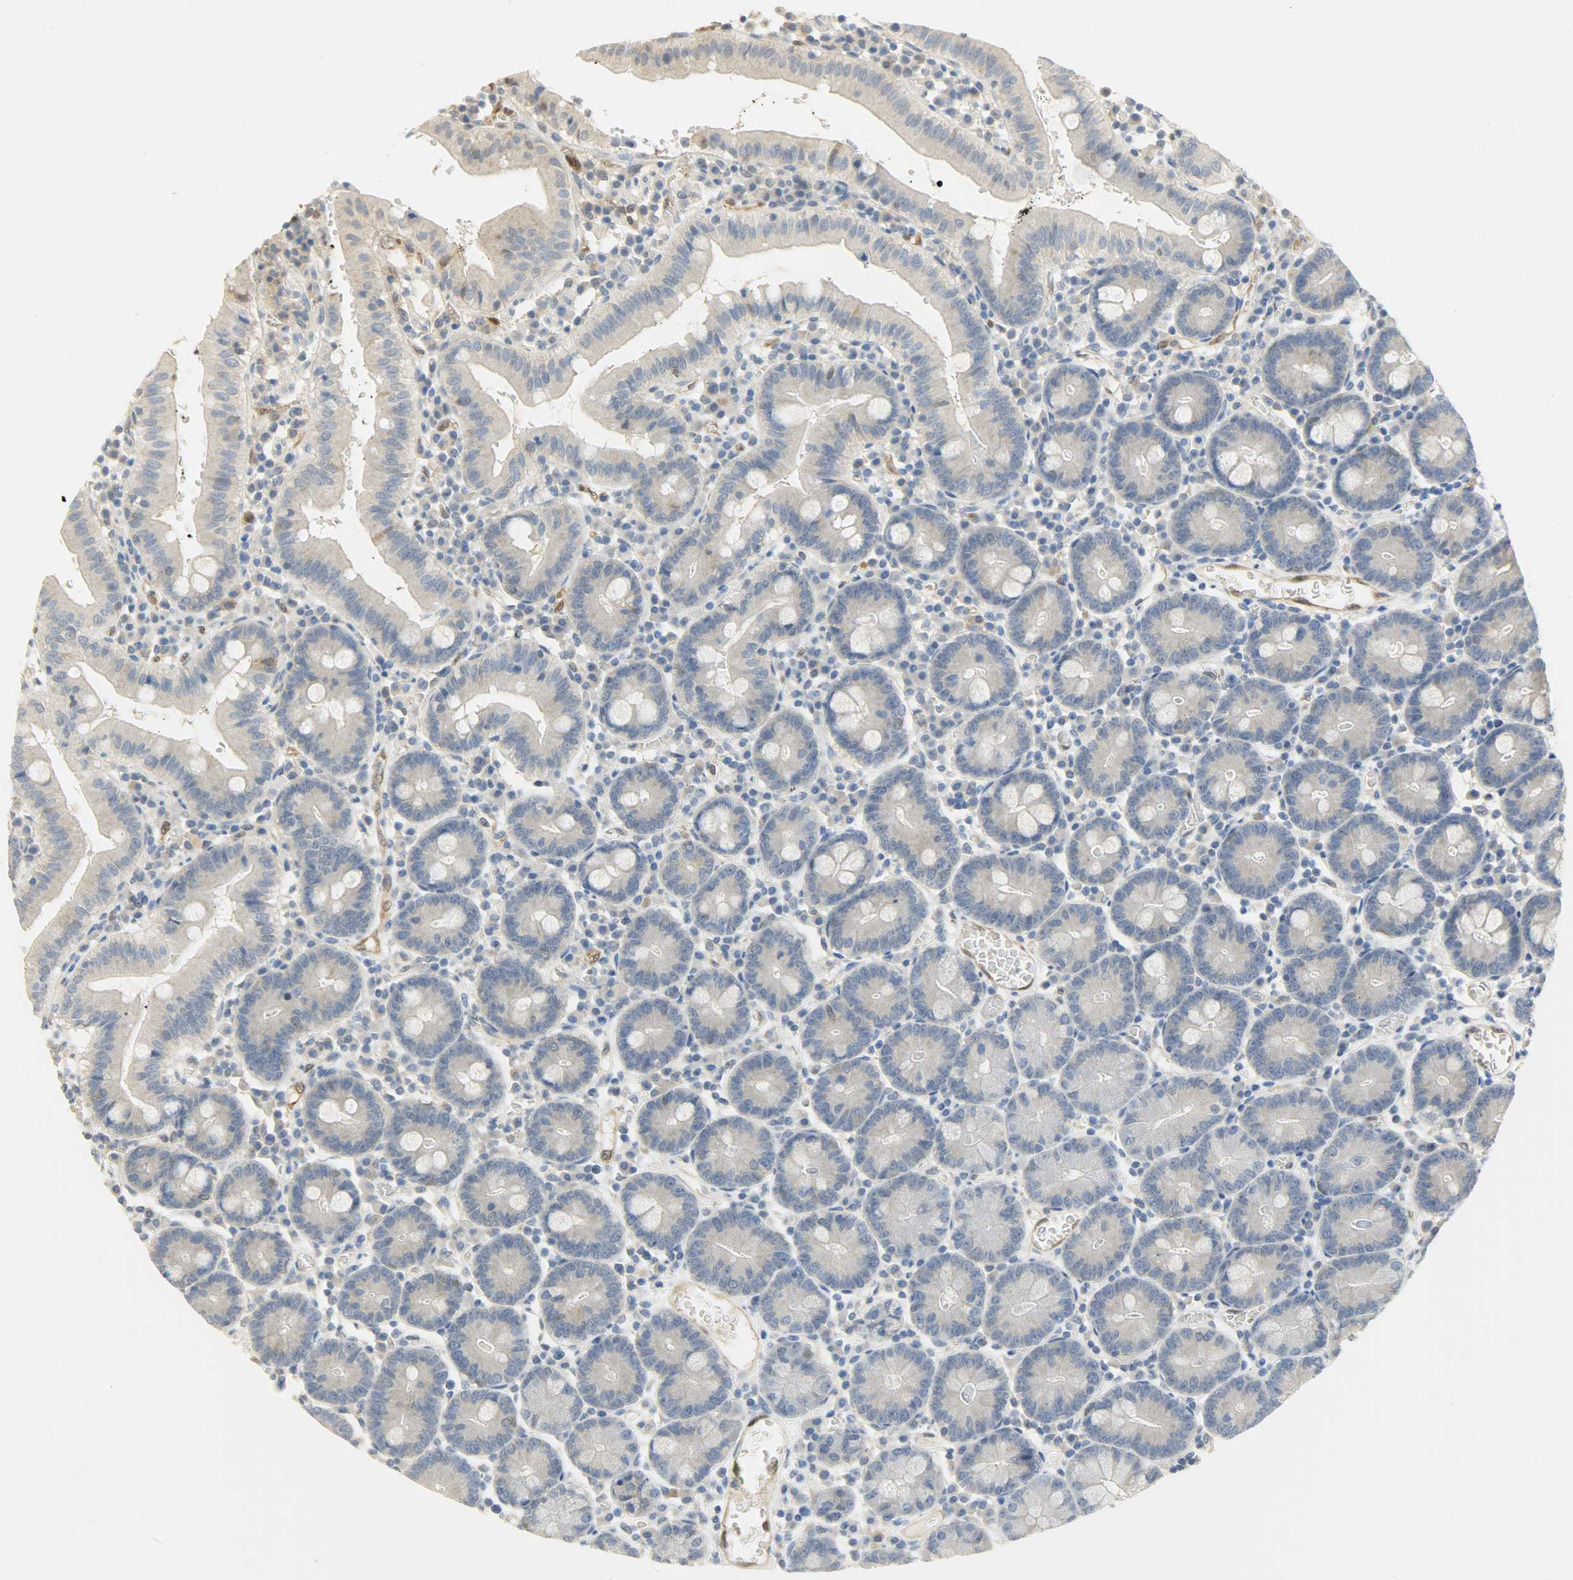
{"staining": {"intensity": "negative", "quantity": "none", "location": "none"}, "tissue": "small intestine", "cell_type": "Glandular cells", "image_type": "normal", "snomed": [{"axis": "morphology", "description": "Normal tissue, NOS"}, {"axis": "topography", "description": "Small intestine"}], "caption": "Protein analysis of benign small intestine demonstrates no significant positivity in glandular cells.", "gene": "FKBP1A", "patient": {"sex": "male", "age": 71}}